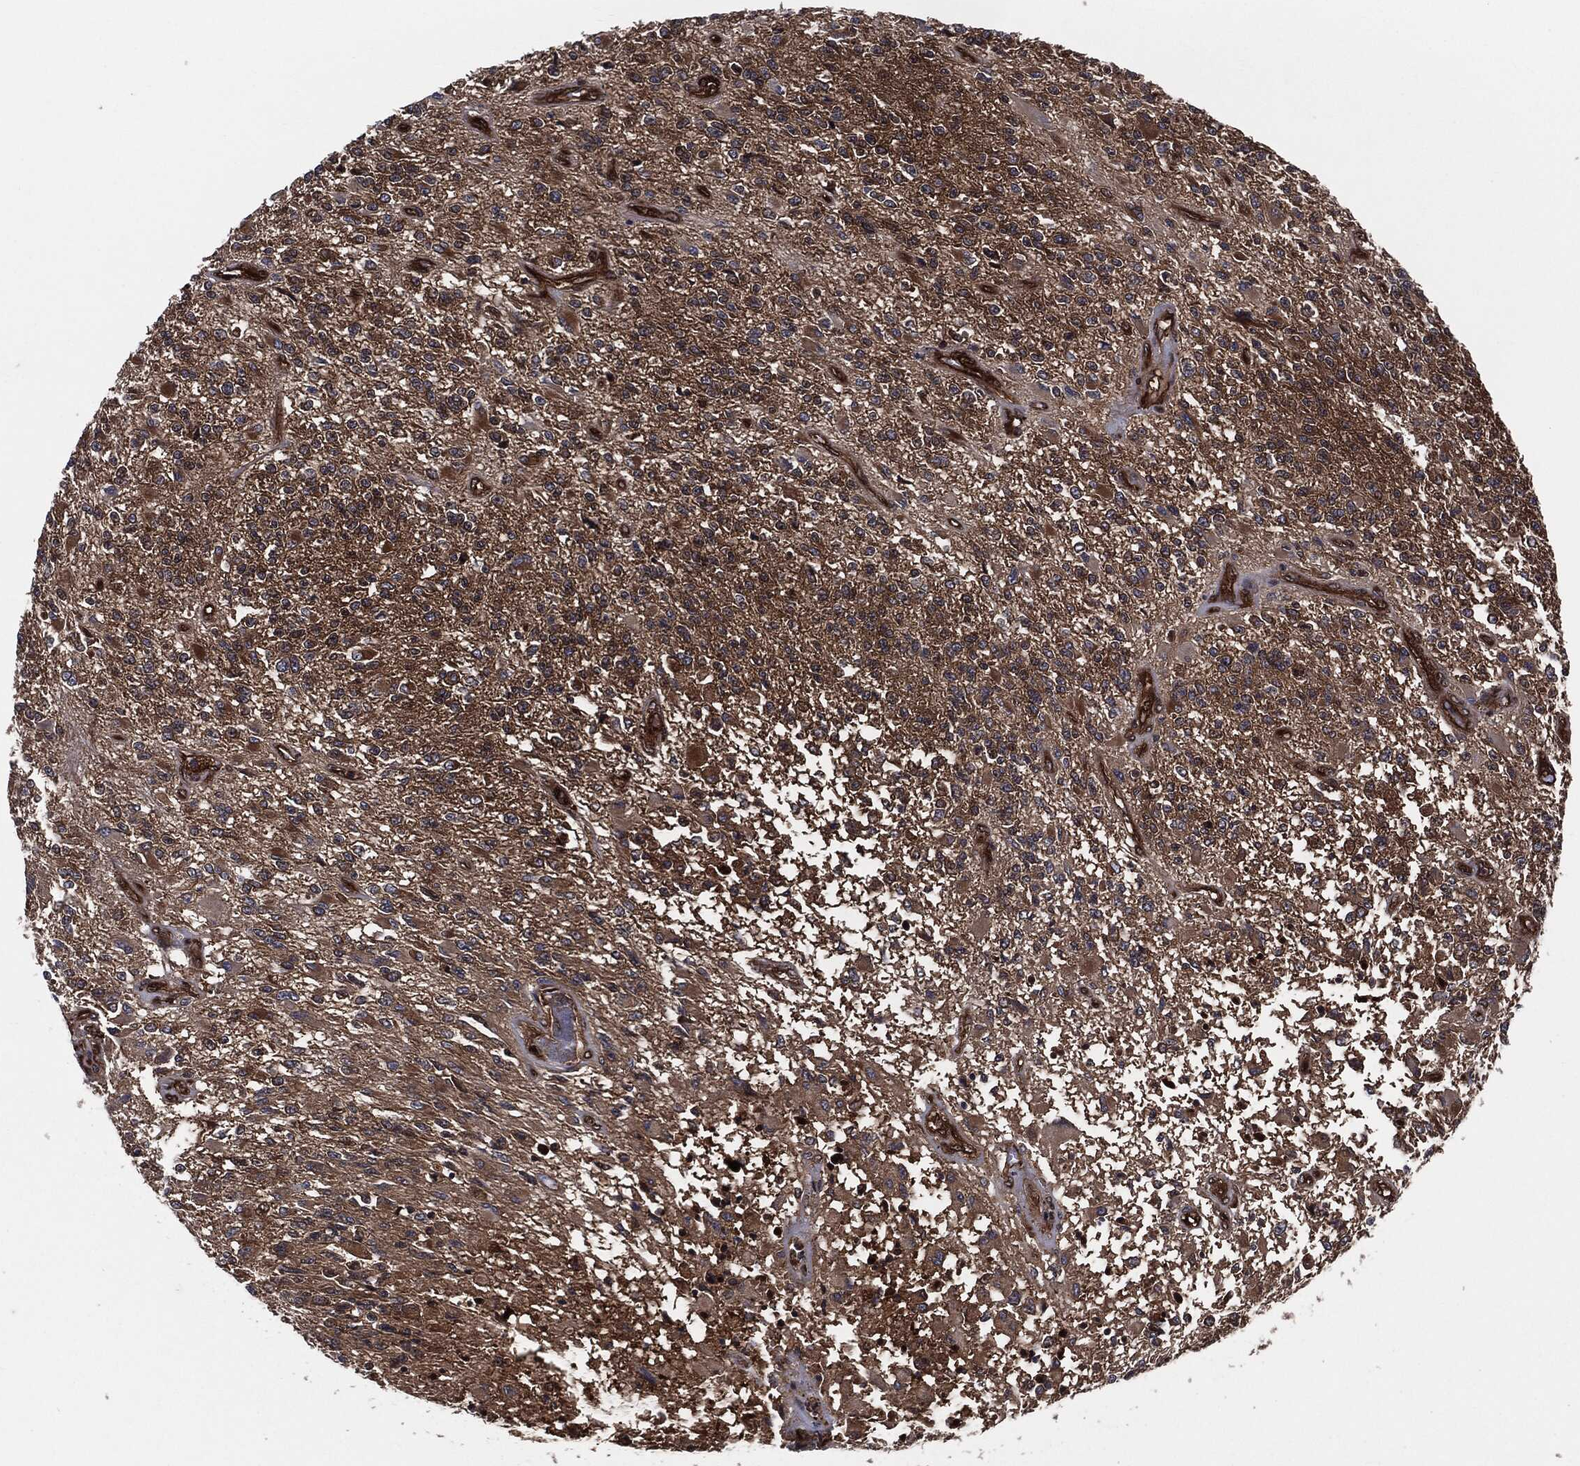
{"staining": {"intensity": "moderate", "quantity": "25%-75%", "location": "cytoplasmic/membranous"}, "tissue": "glioma", "cell_type": "Tumor cells", "image_type": "cancer", "snomed": [{"axis": "morphology", "description": "Glioma, malignant, High grade"}, {"axis": "topography", "description": "Brain"}], "caption": "Malignant glioma (high-grade) stained for a protein (brown) displays moderate cytoplasmic/membranous positive positivity in about 25%-75% of tumor cells.", "gene": "XPNPEP1", "patient": {"sex": "female", "age": 63}}